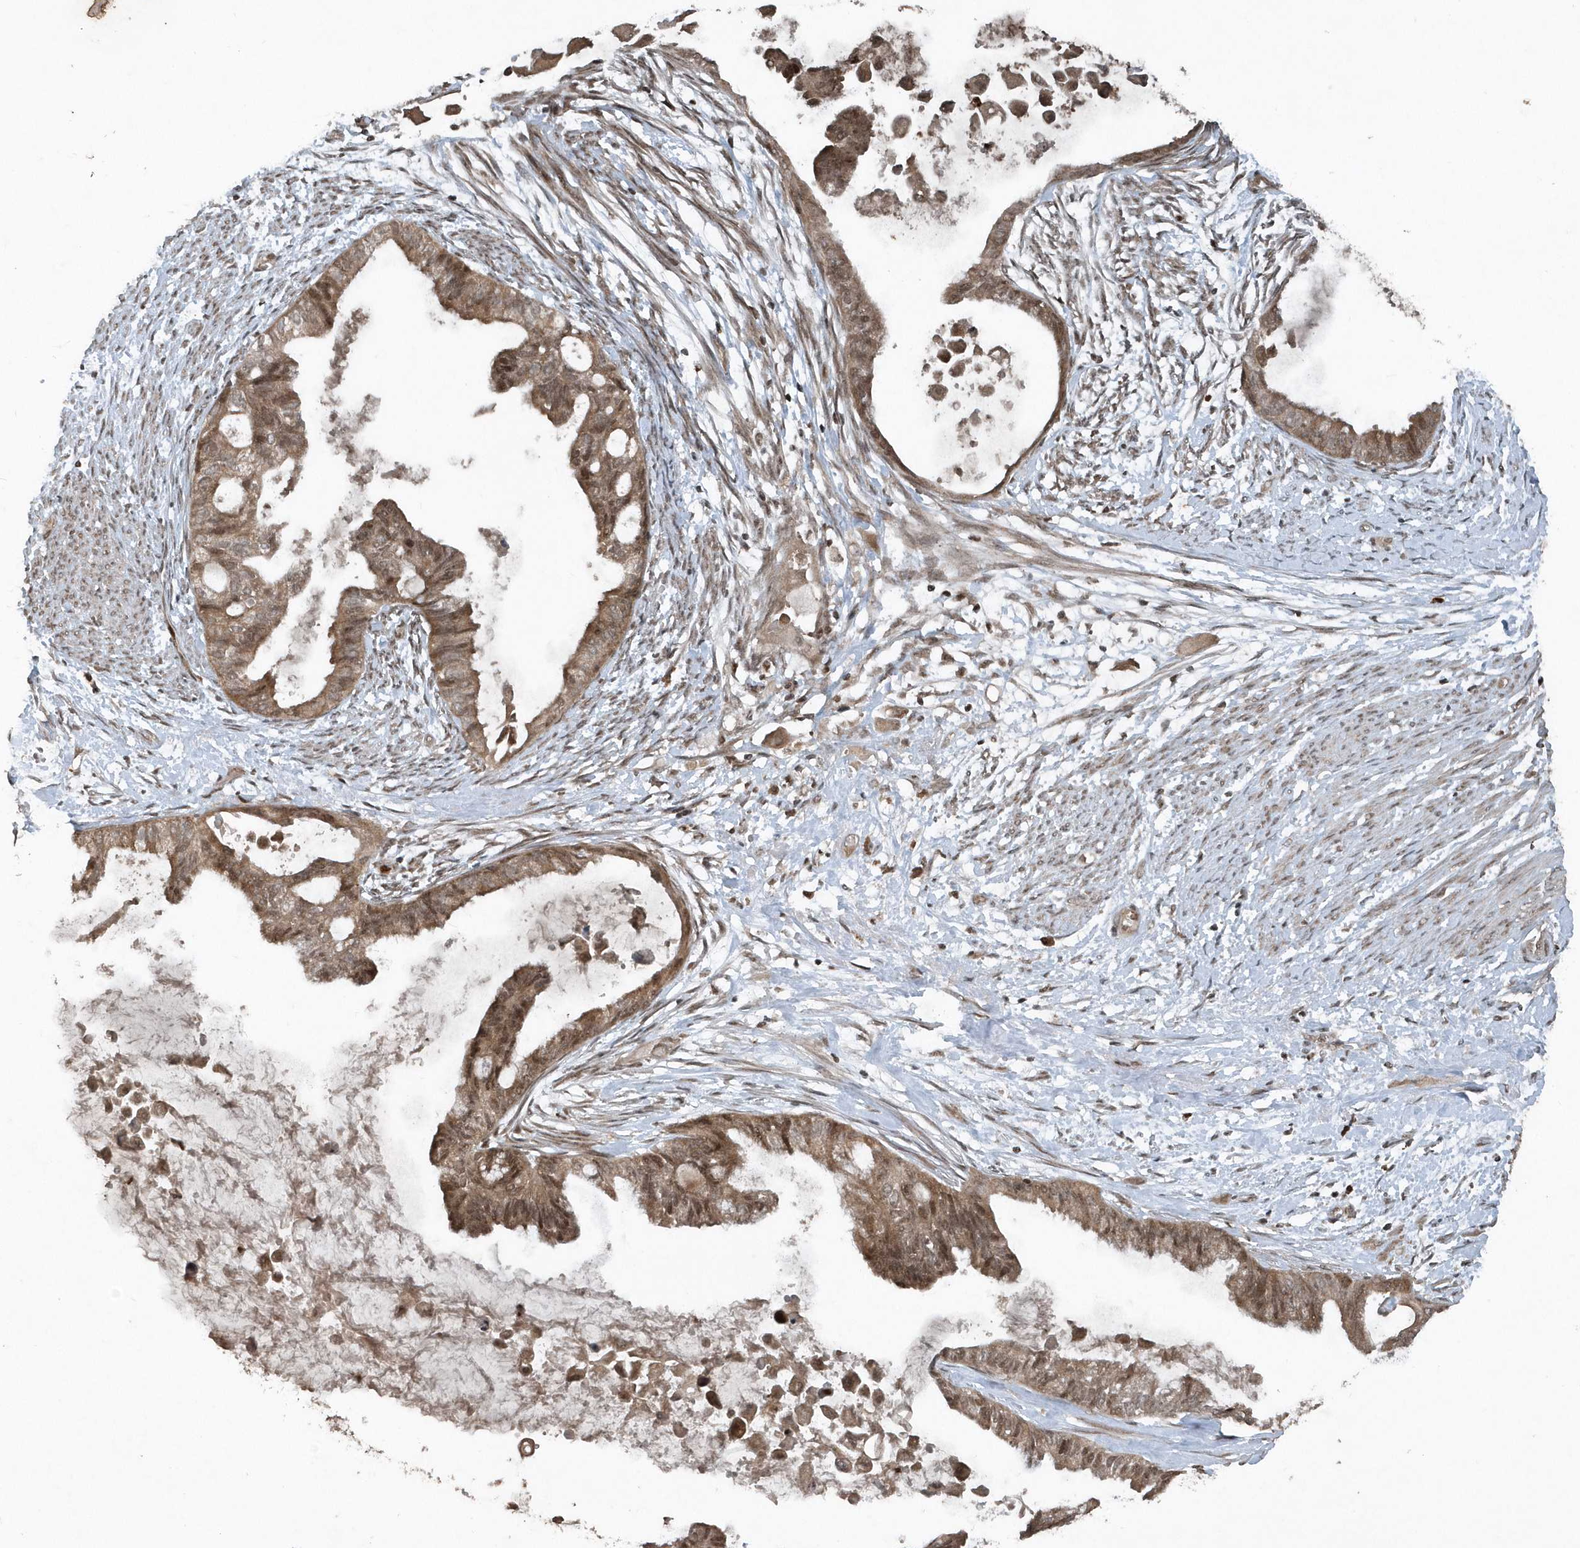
{"staining": {"intensity": "moderate", "quantity": ">75%", "location": "cytoplasmic/membranous,nuclear"}, "tissue": "cervical cancer", "cell_type": "Tumor cells", "image_type": "cancer", "snomed": [{"axis": "morphology", "description": "Normal tissue, NOS"}, {"axis": "morphology", "description": "Adenocarcinoma, NOS"}, {"axis": "topography", "description": "Cervix"}, {"axis": "topography", "description": "Endometrium"}], "caption": "Adenocarcinoma (cervical) was stained to show a protein in brown. There is medium levels of moderate cytoplasmic/membranous and nuclear expression in approximately >75% of tumor cells. (Stains: DAB in brown, nuclei in blue, Microscopy: brightfield microscopy at high magnification).", "gene": "EIF2B1", "patient": {"sex": "female", "age": 86}}